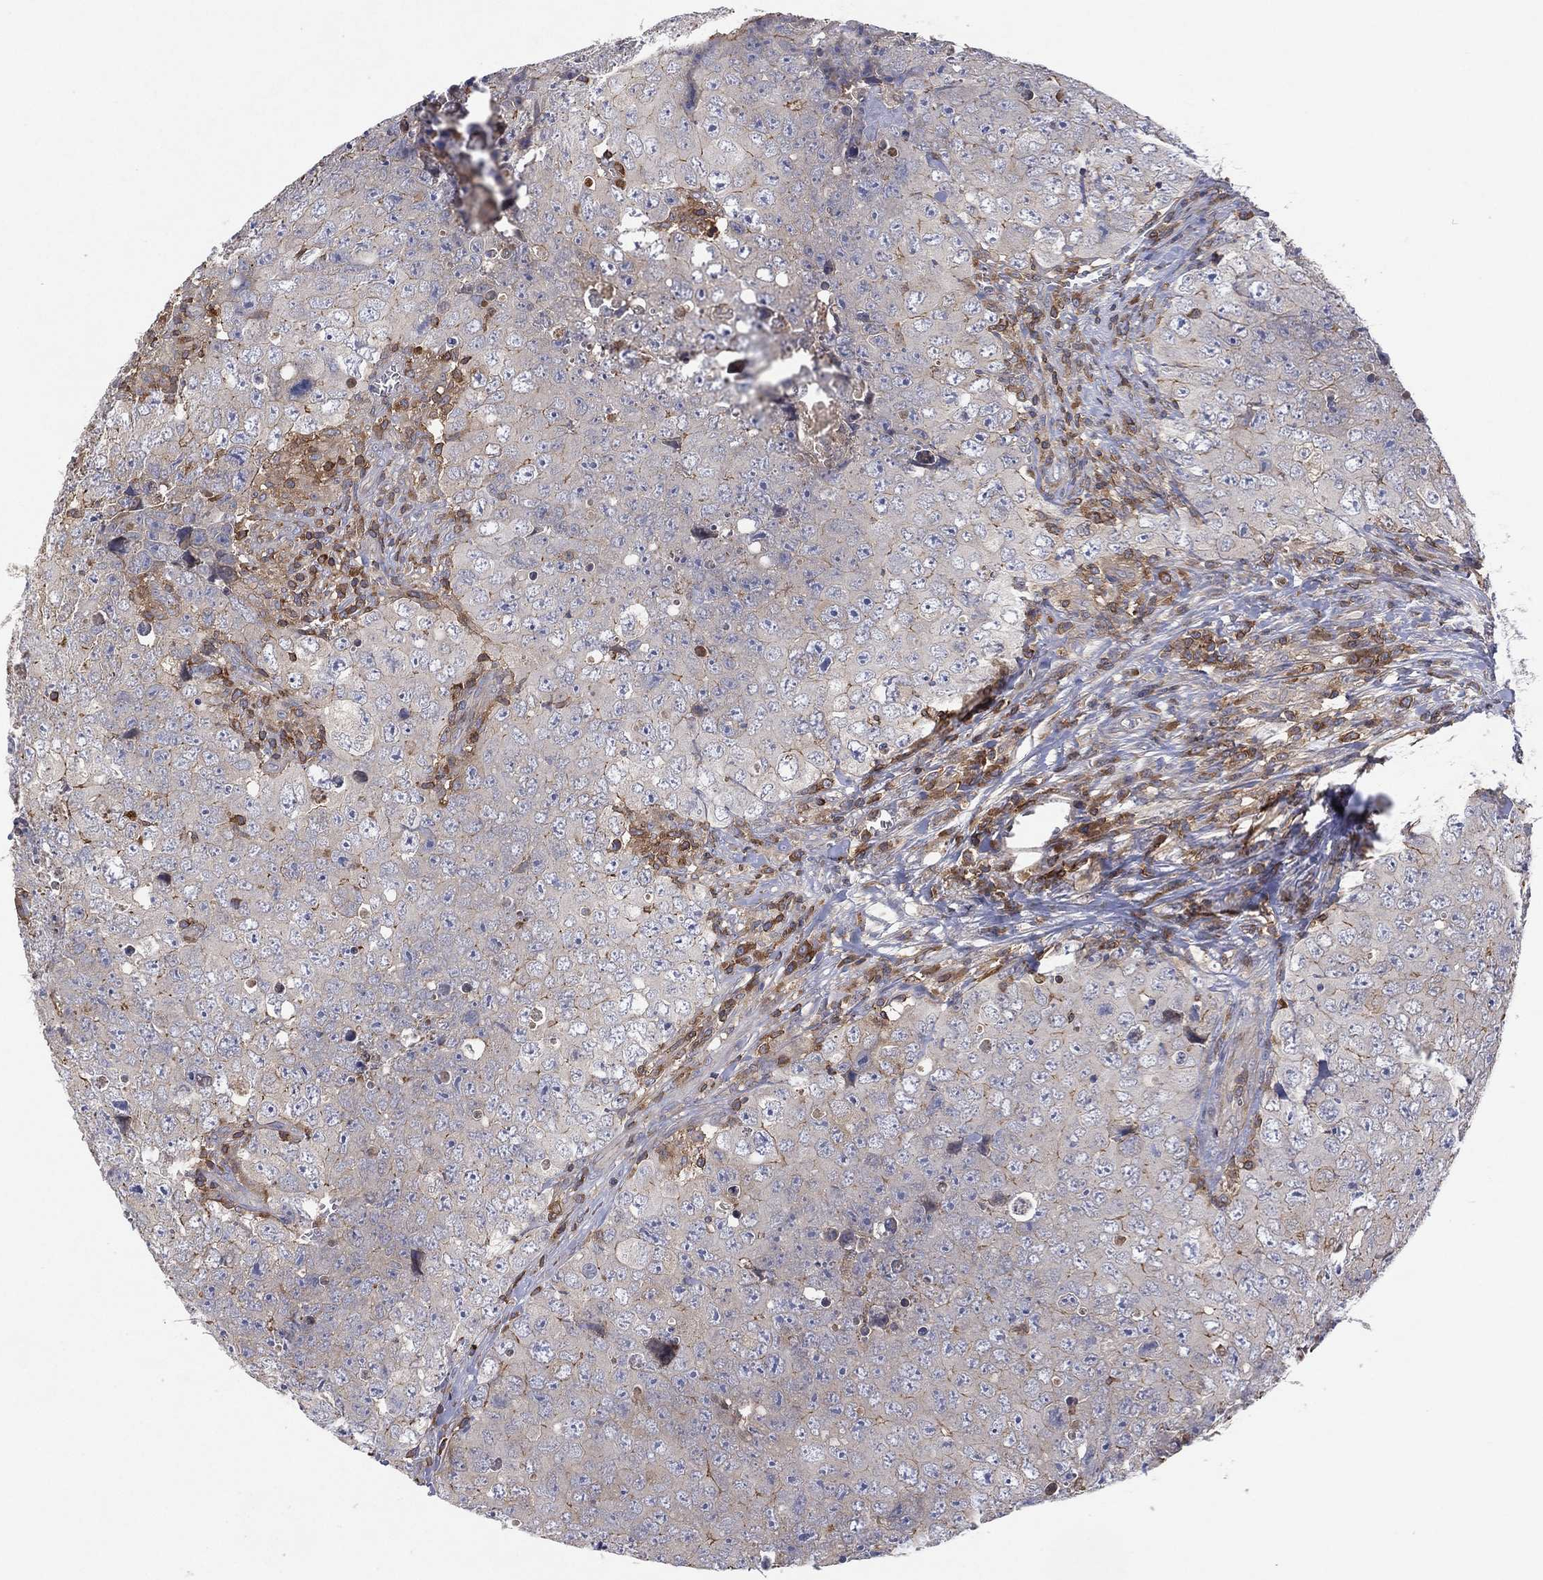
{"staining": {"intensity": "negative", "quantity": "none", "location": "none"}, "tissue": "testis cancer", "cell_type": "Tumor cells", "image_type": "cancer", "snomed": [{"axis": "morphology", "description": "Seminoma, NOS"}, {"axis": "topography", "description": "Testis"}], "caption": "Immunohistochemistry (IHC) micrograph of neoplastic tissue: human testis cancer (seminoma) stained with DAB (3,3'-diaminobenzidine) reveals no significant protein staining in tumor cells. (Stains: DAB IHC with hematoxylin counter stain, Microscopy: brightfield microscopy at high magnification).", "gene": "DOCK8", "patient": {"sex": "male", "age": 34}}